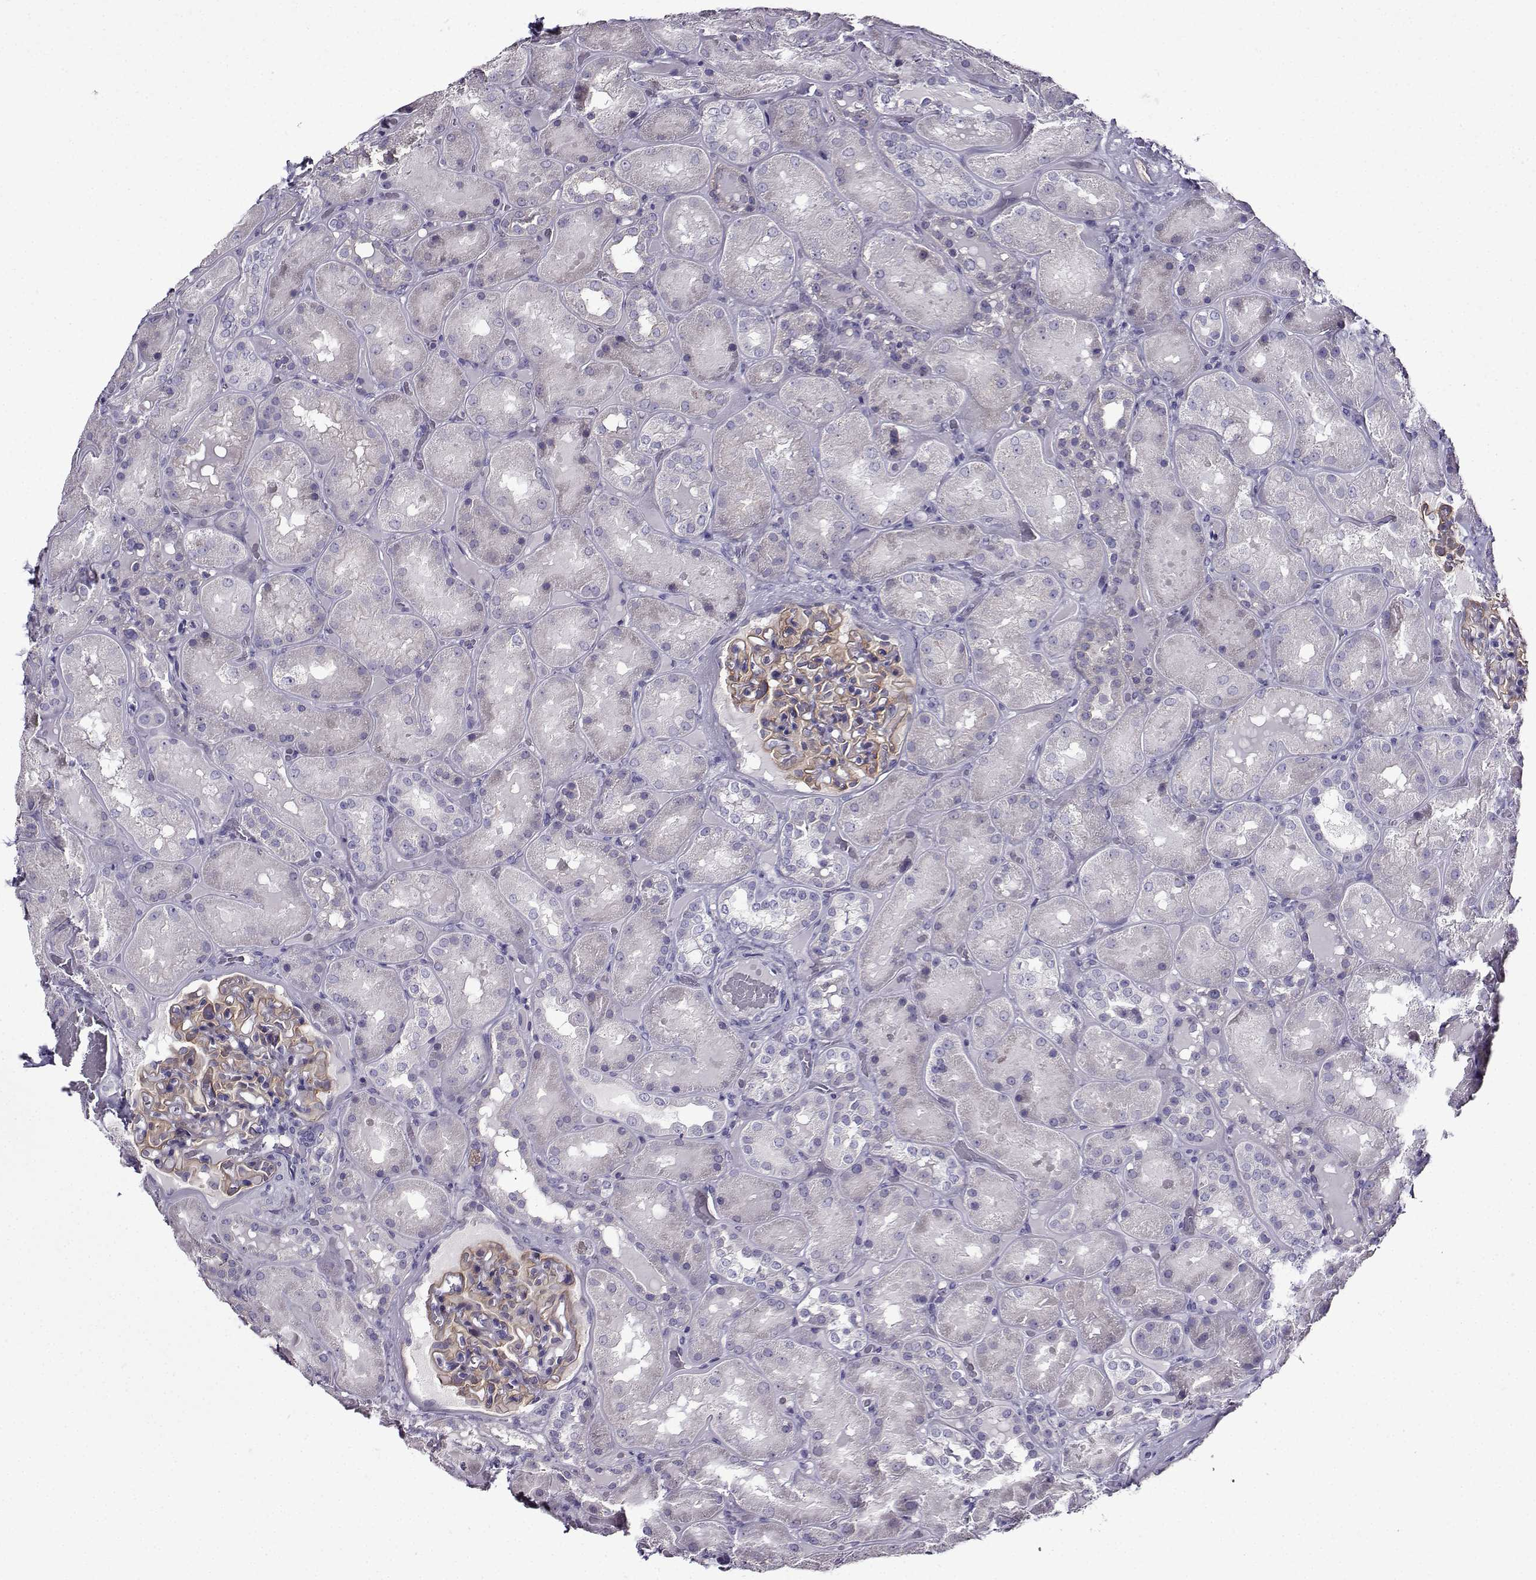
{"staining": {"intensity": "moderate", "quantity": ">75%", "location": "cytoplasmic/membranous"}, "tissue": "kidney", "cell_type": "Cells in glomeruli", "image_type": "normal", "snomed": [{"axis": "morphology", "description": "Normal tissue, NOS"}, {"axis": "topography", "description": "Kidney"}], "caption": "Protein staining of unremarkable kidney shows moderate cytoplasmic/membranous staining in about >75% of cells in glomeruli.", "gene": "TMEM266", "patient": {"sex": "male", "age": 73}}